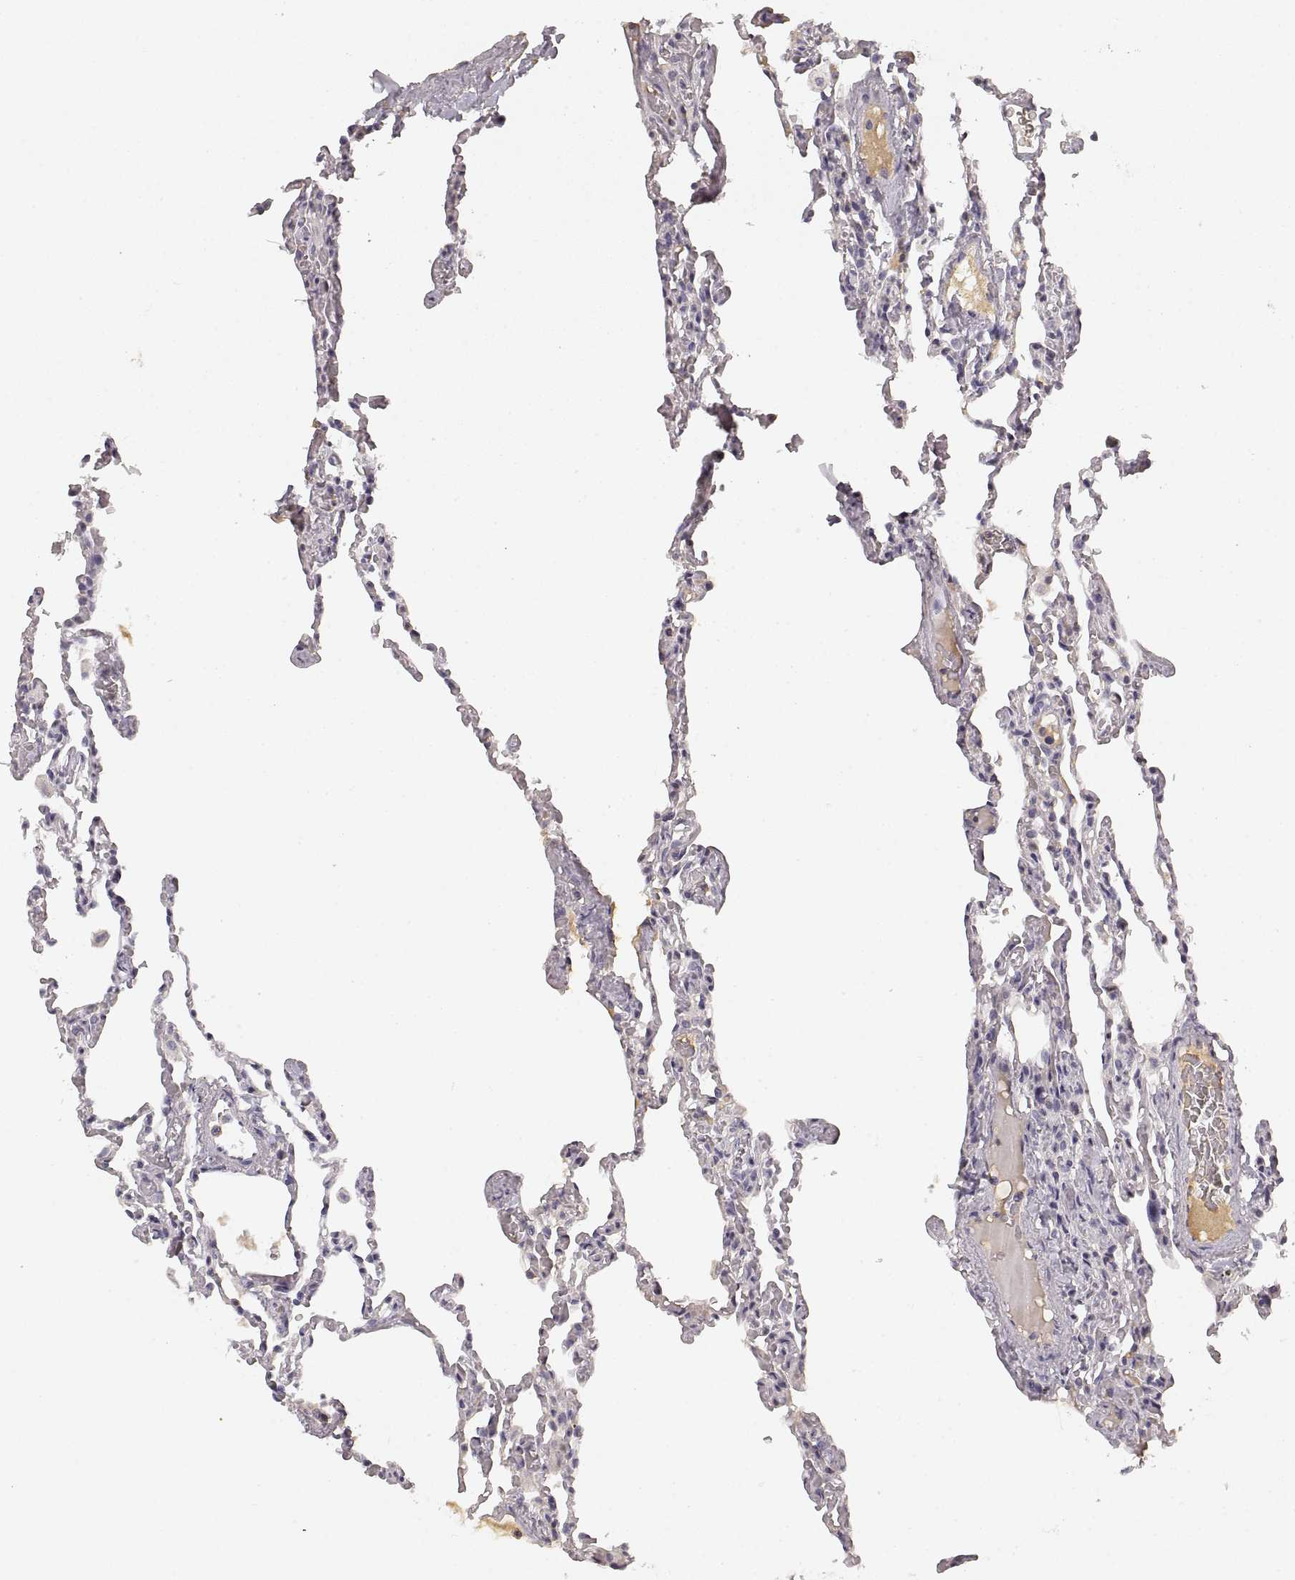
{"staining": {"intensity": "negative", "quantity": "none", "location": "none"}, "tissue": "lung", "cell_type": "Alveolar cells", "image_type": "normal", "snomed": [{"axis": "morphology", "description": "Normal tissue, NOS"}, {"axis": "topography", "description": "Lung"}], "caption": "Human lung stained for a protein using immunohistochemistry (IHC) displays no staining in alveolar cells.", "gene": "RUNDC3A", "patient": {"sex": "female", "age": 43}}